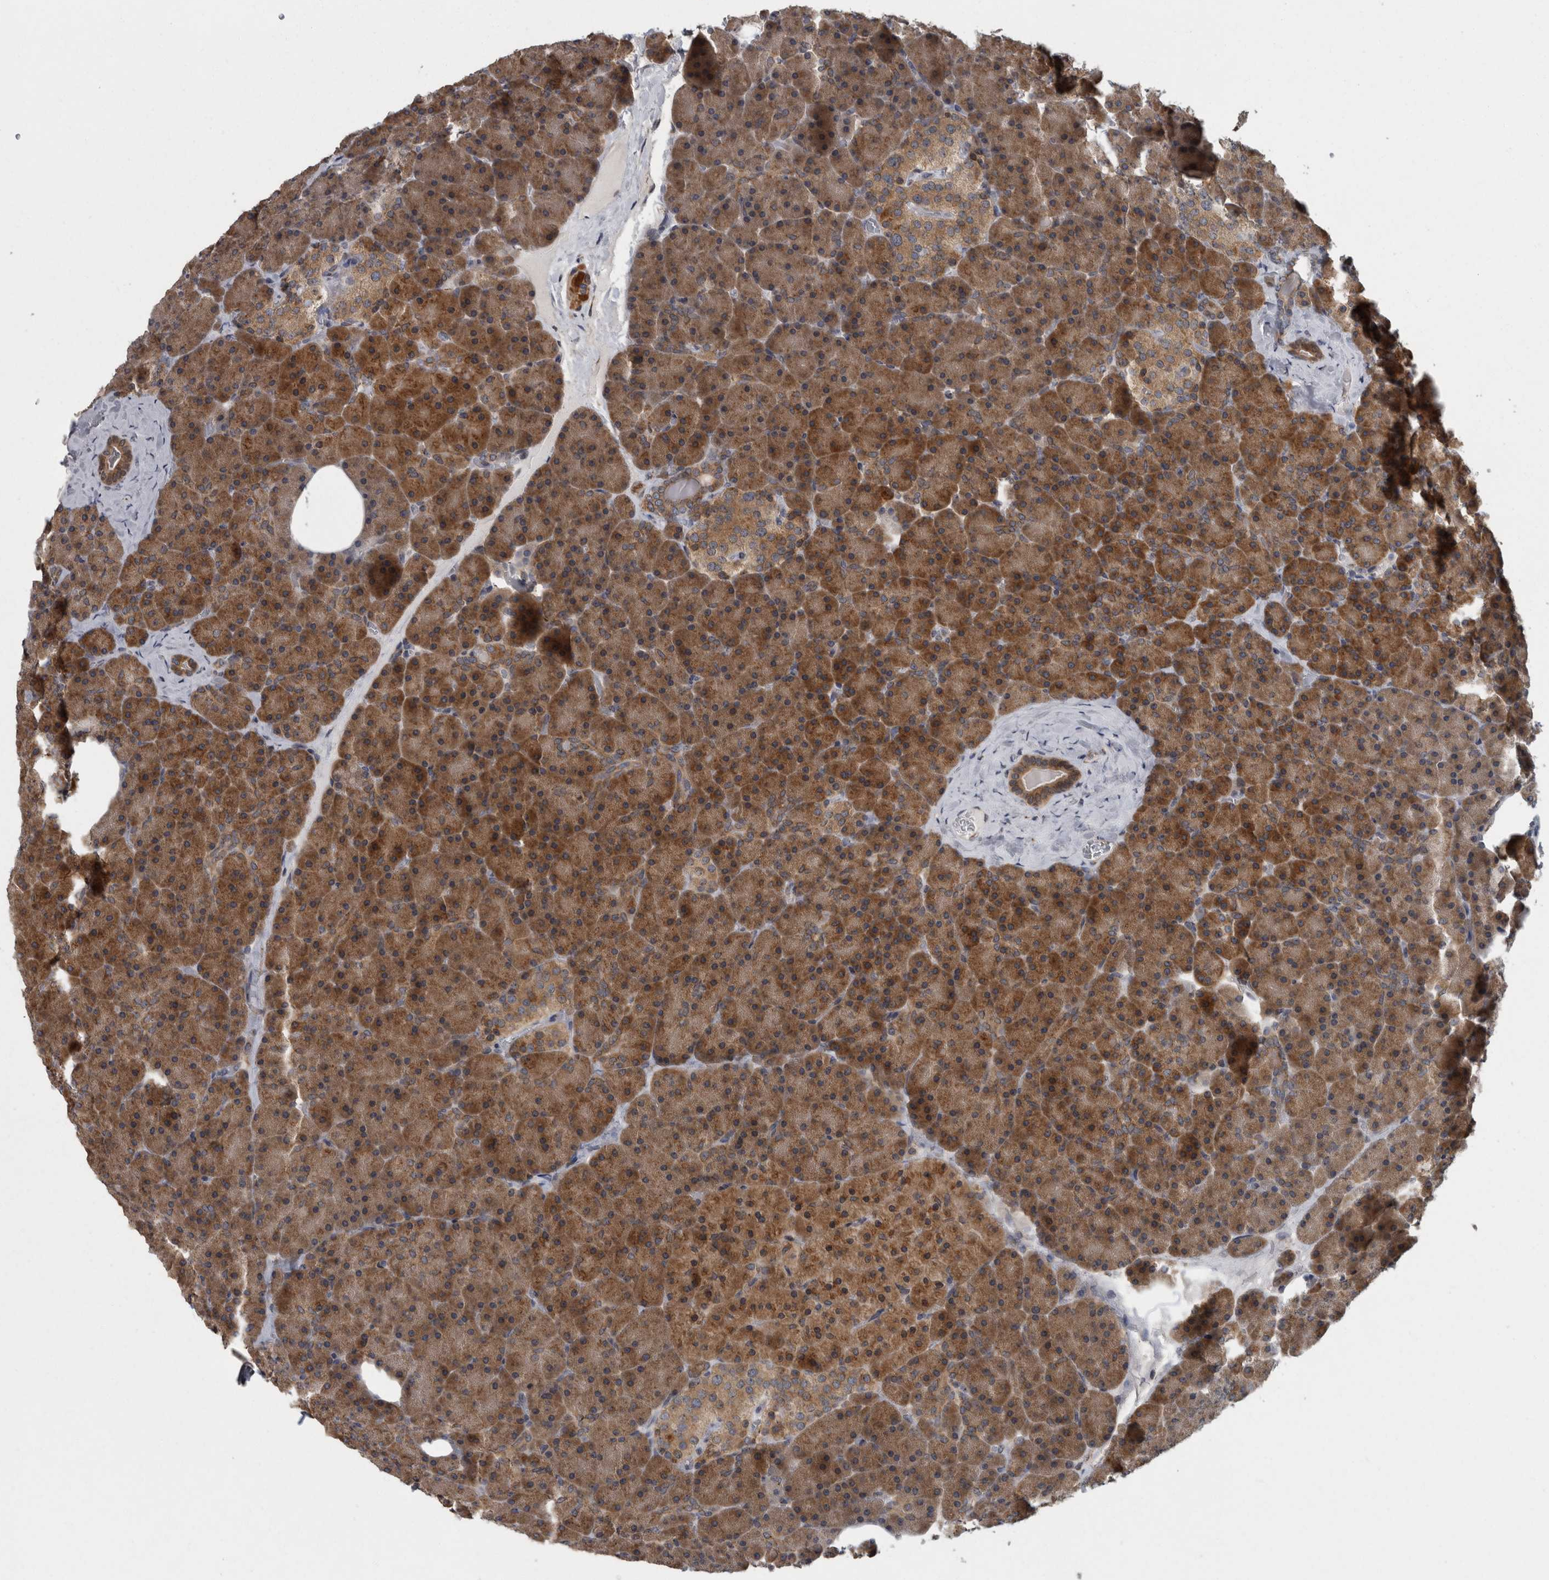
{"staining": {"intensity": "strong", "quantity": ">75%", "location": "cytoplasmic/membranous"}, "tissue": "pancreas", "cell_type": "Exocrine glandular cells", "image_type": "normal", "snomed": [{"axis": "morphology", "description": "Normal tissue, NOS"}, {"axis": "morphology", "description": "Carcinoid, malignant, NOS"}, {"axis": "topography", "description": "Pancreas"}], "caption": "This histopathology image demonstrates immunohistochemistry staining of unremarkable pancreas, with high strong cytoplasmic/membranous positivity in about >75% of exocrine glandular cells.", "gene": "LMAN2L", "patient": {"sex": "female", "age": 35}}